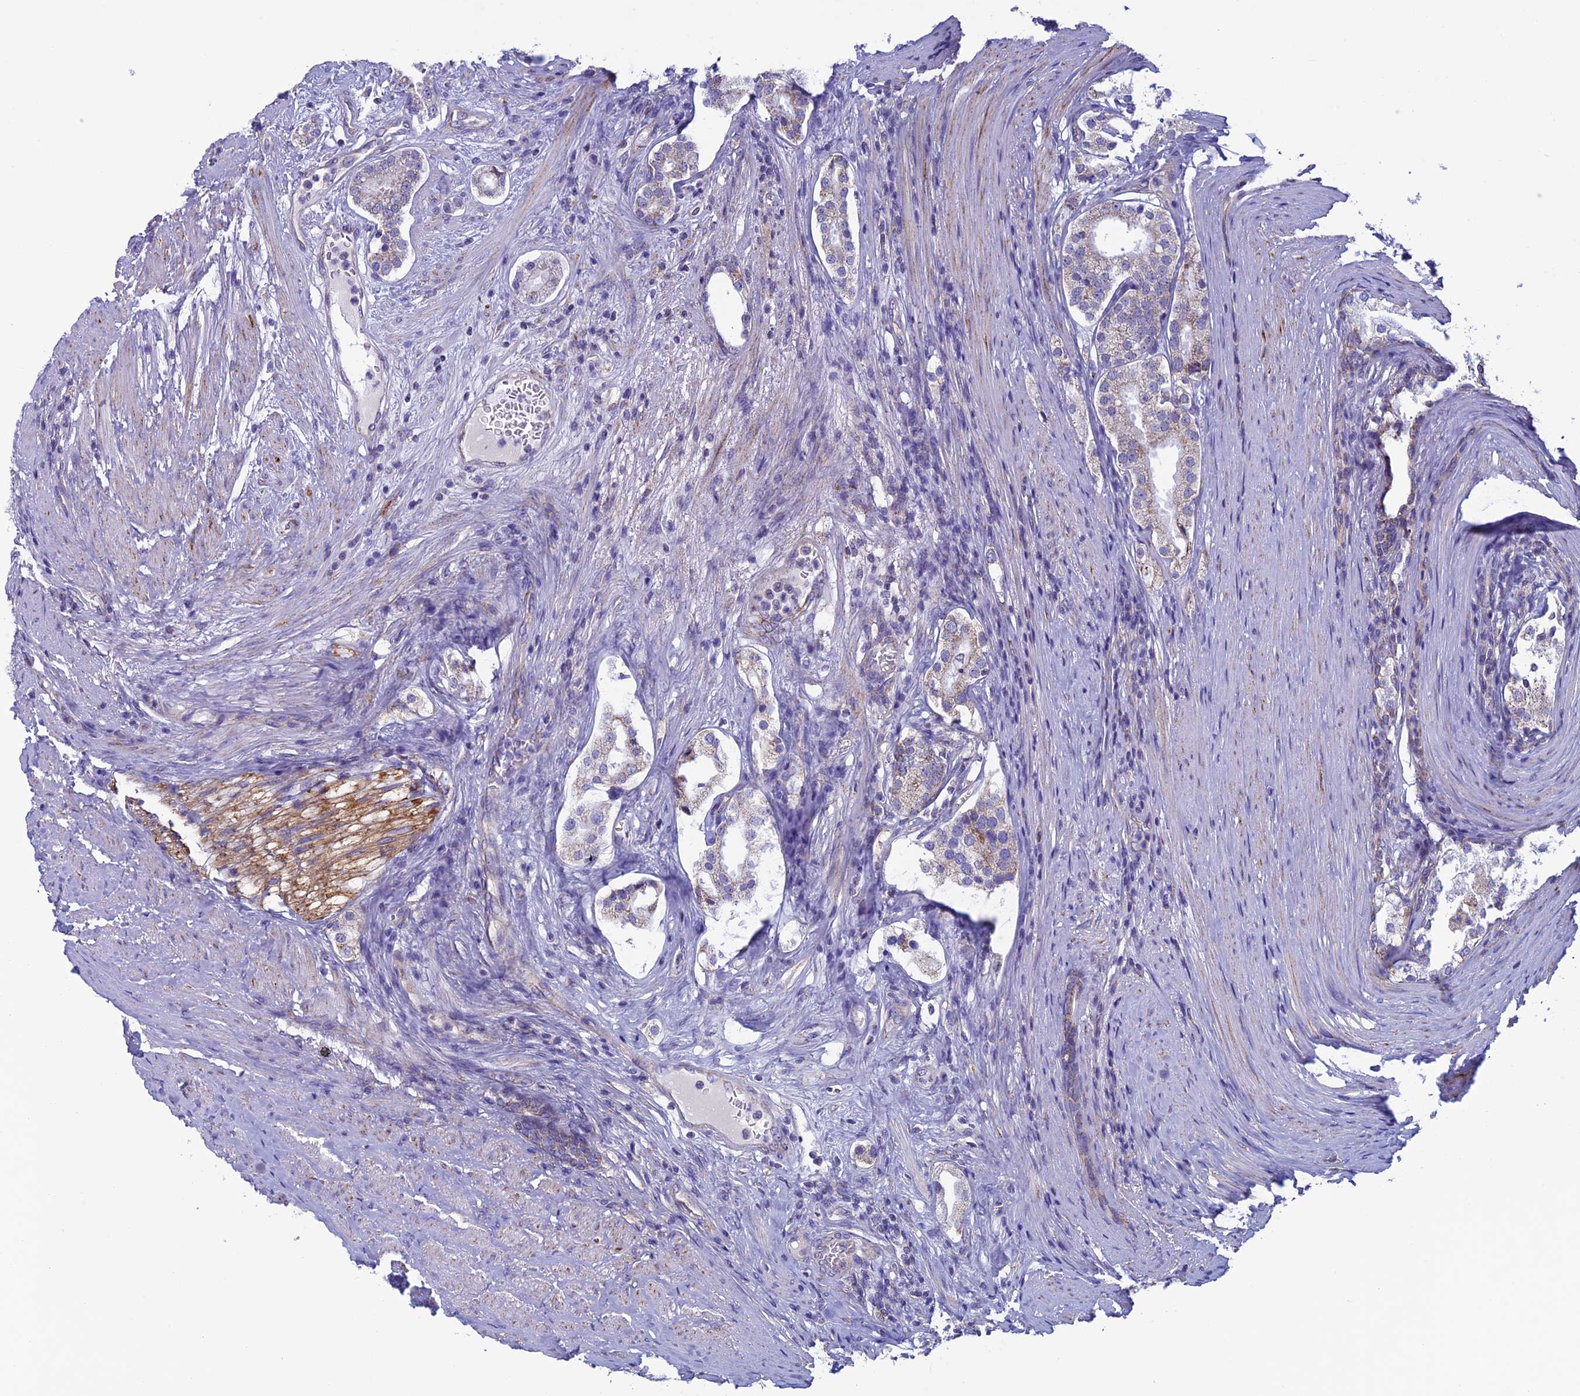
{"staining": {"intensity": "moderate", "quantity": ">75%", "location": "cytoplasmic/membranous"}, "tissue": "prostate cancer", "cell_type": "Tumor cells", "image_type": "cancer", "snomed": [{"axis": "morphology", "description": "Adenocarcinoma, High grade"}, {"axis": "topography", "description": "Prostate"}], "caption": "Protein staining of prostate cancer tissue demonstrates moderate cytoplasmic/membranous expression in approximately >75% of tumor cells.", "gene": "MFSD12", "patient": {"sex": "male", "age": 69}}